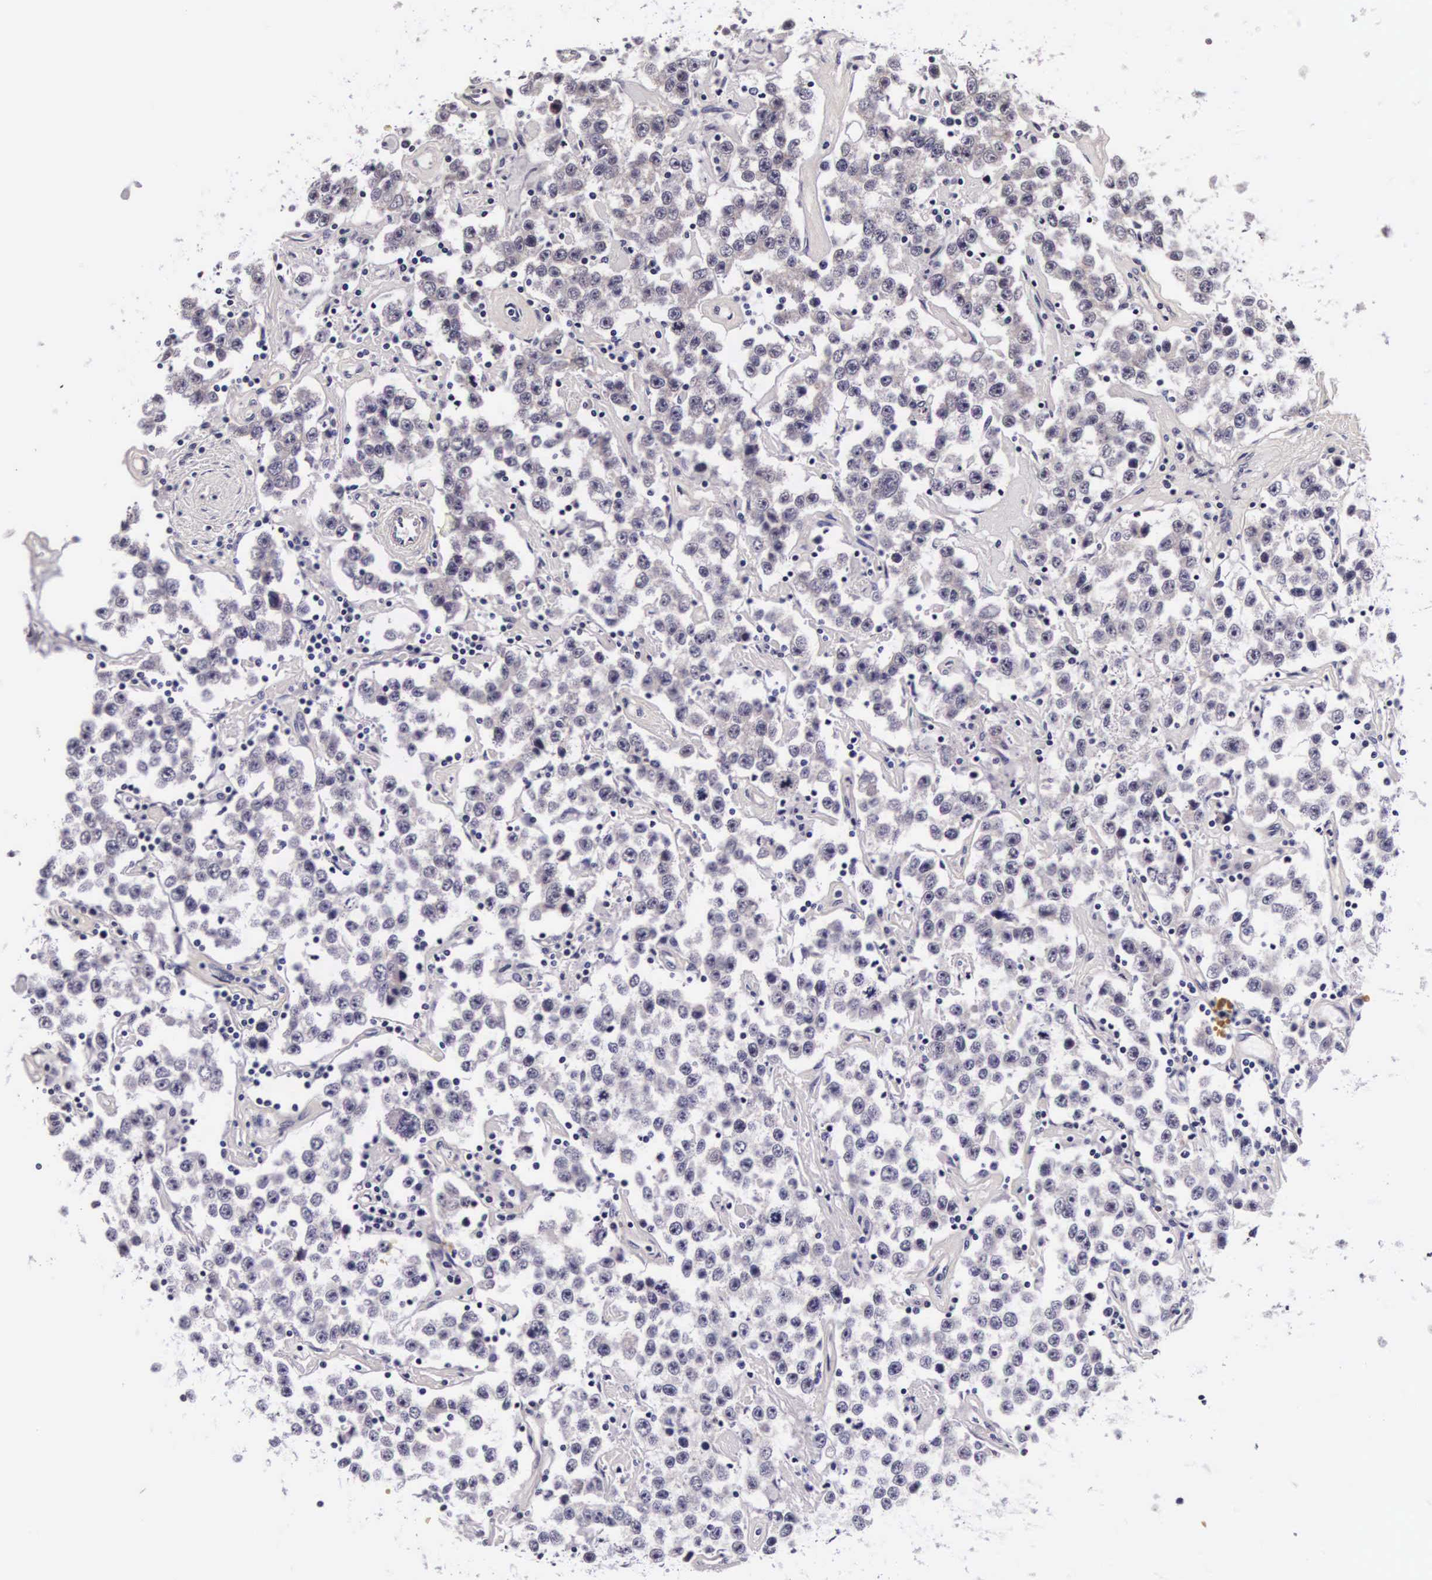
{"staining": {"intensity": "negative", "quantity": "none", "location": "none"}, "tissue": "testis cancer", "cell_type": "Tumor cells", "image_type": "cancer", "snomed": [{"axis": "morphology", "description": "Seminoma, NOS"}, {"axis": "topography", "description": "Testis"}], "caption": "A histopathology image of seminoma (testis) stained for a protein shows no brown staining in tumor cells. Nuclei are stained in blue.", "gene": "PHETA2", "patient": {"sex": "male", "age": 52}}